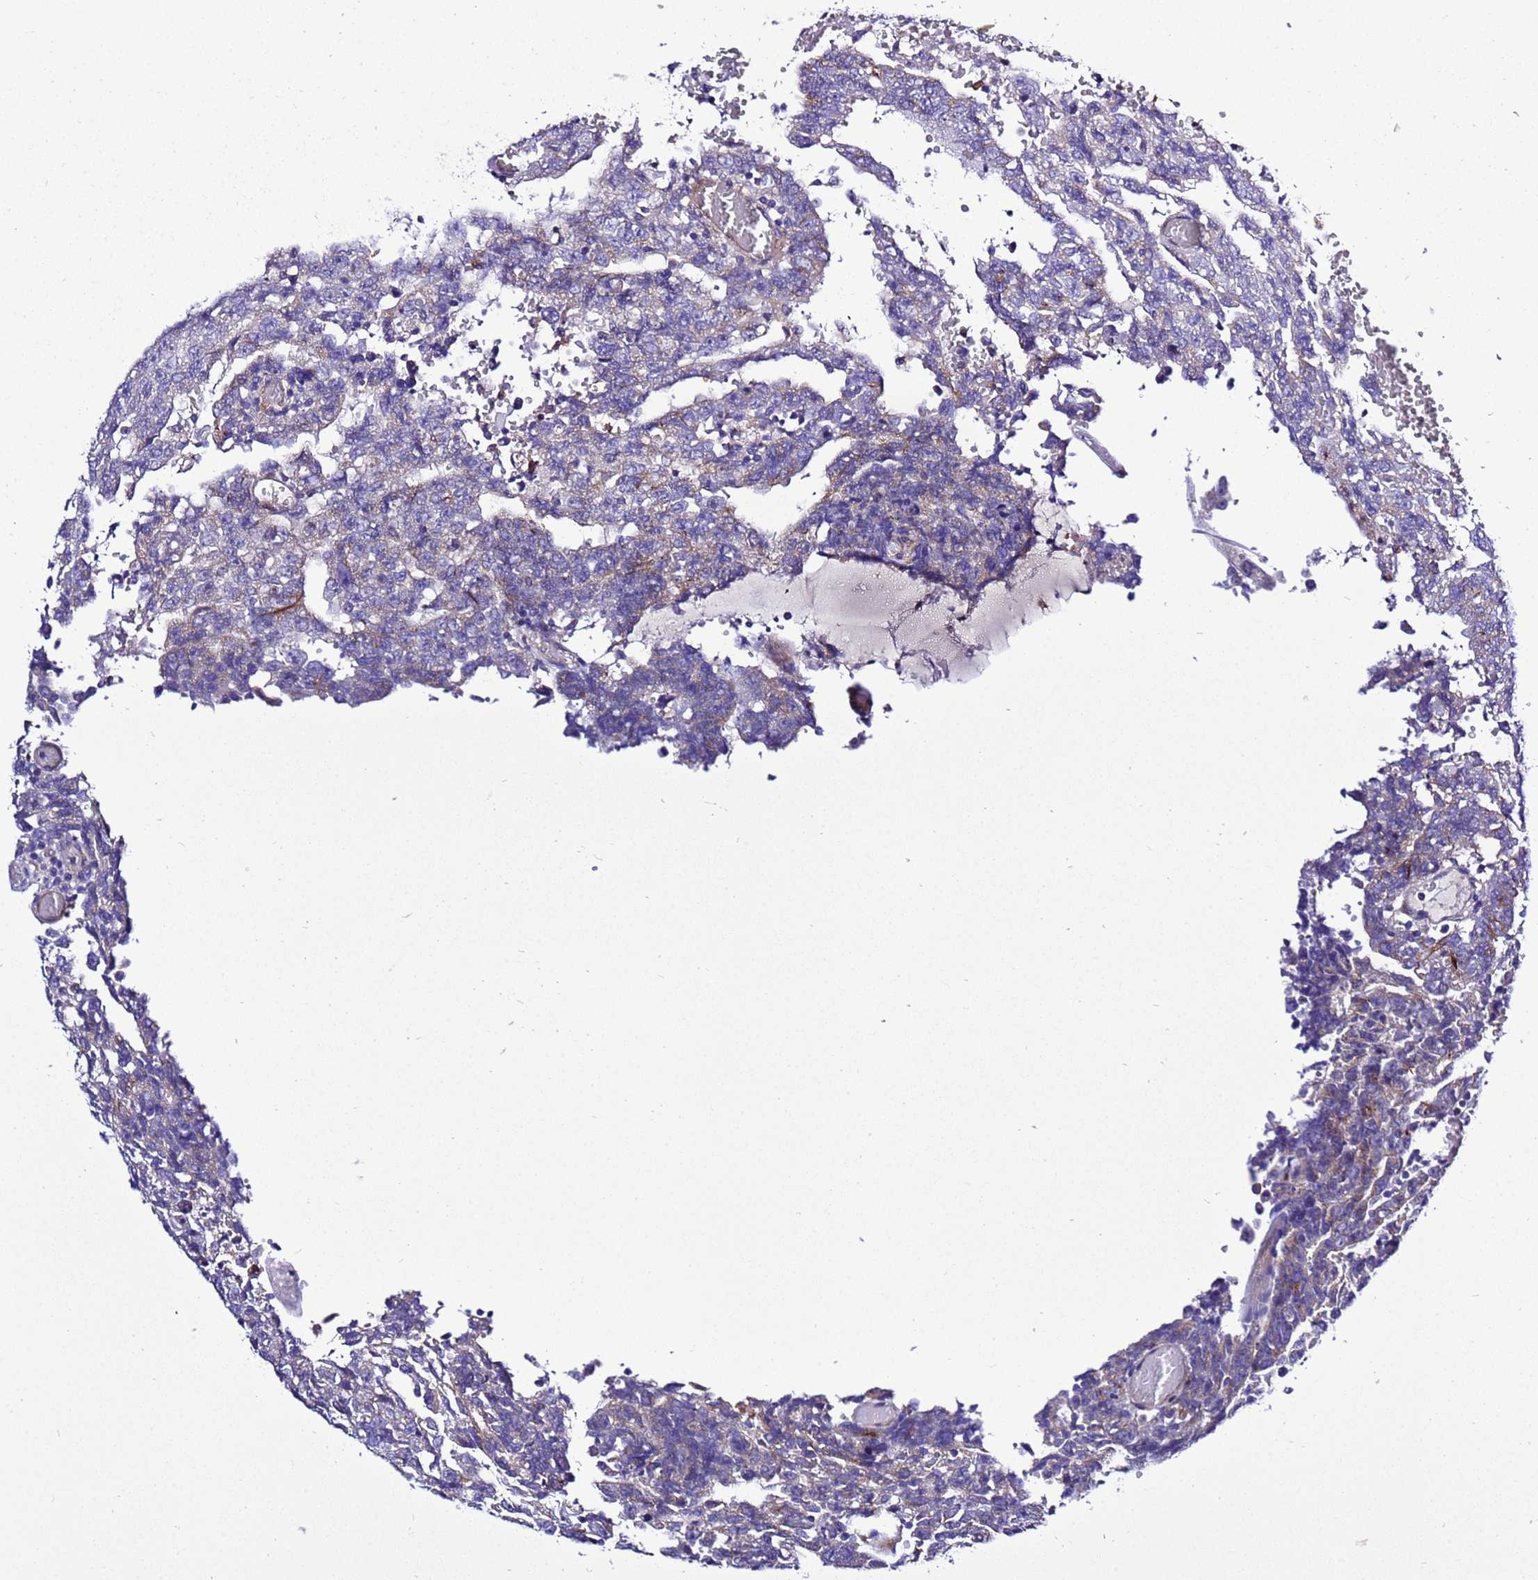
{"staining": {"intensity": "weak", "quantity": "<25%", "location": "cytoplasmic/membranous"}, "tissue": "testis cancer", "cell_type": "Tumor cells", "image_type": "cancer", "snomed": [{"axis": "morphology", "description": "Carcinoma, Embryonal, NOS"}, {"axis": "topography", "description": "Testis"}], "caption": "Testis cancer (embryonal carcinoma) was stained to show a protein in brown. There is no significant staining in tumor cells.", "gene": "KICS2", "patient": {"sex": "male", "age": 26}}